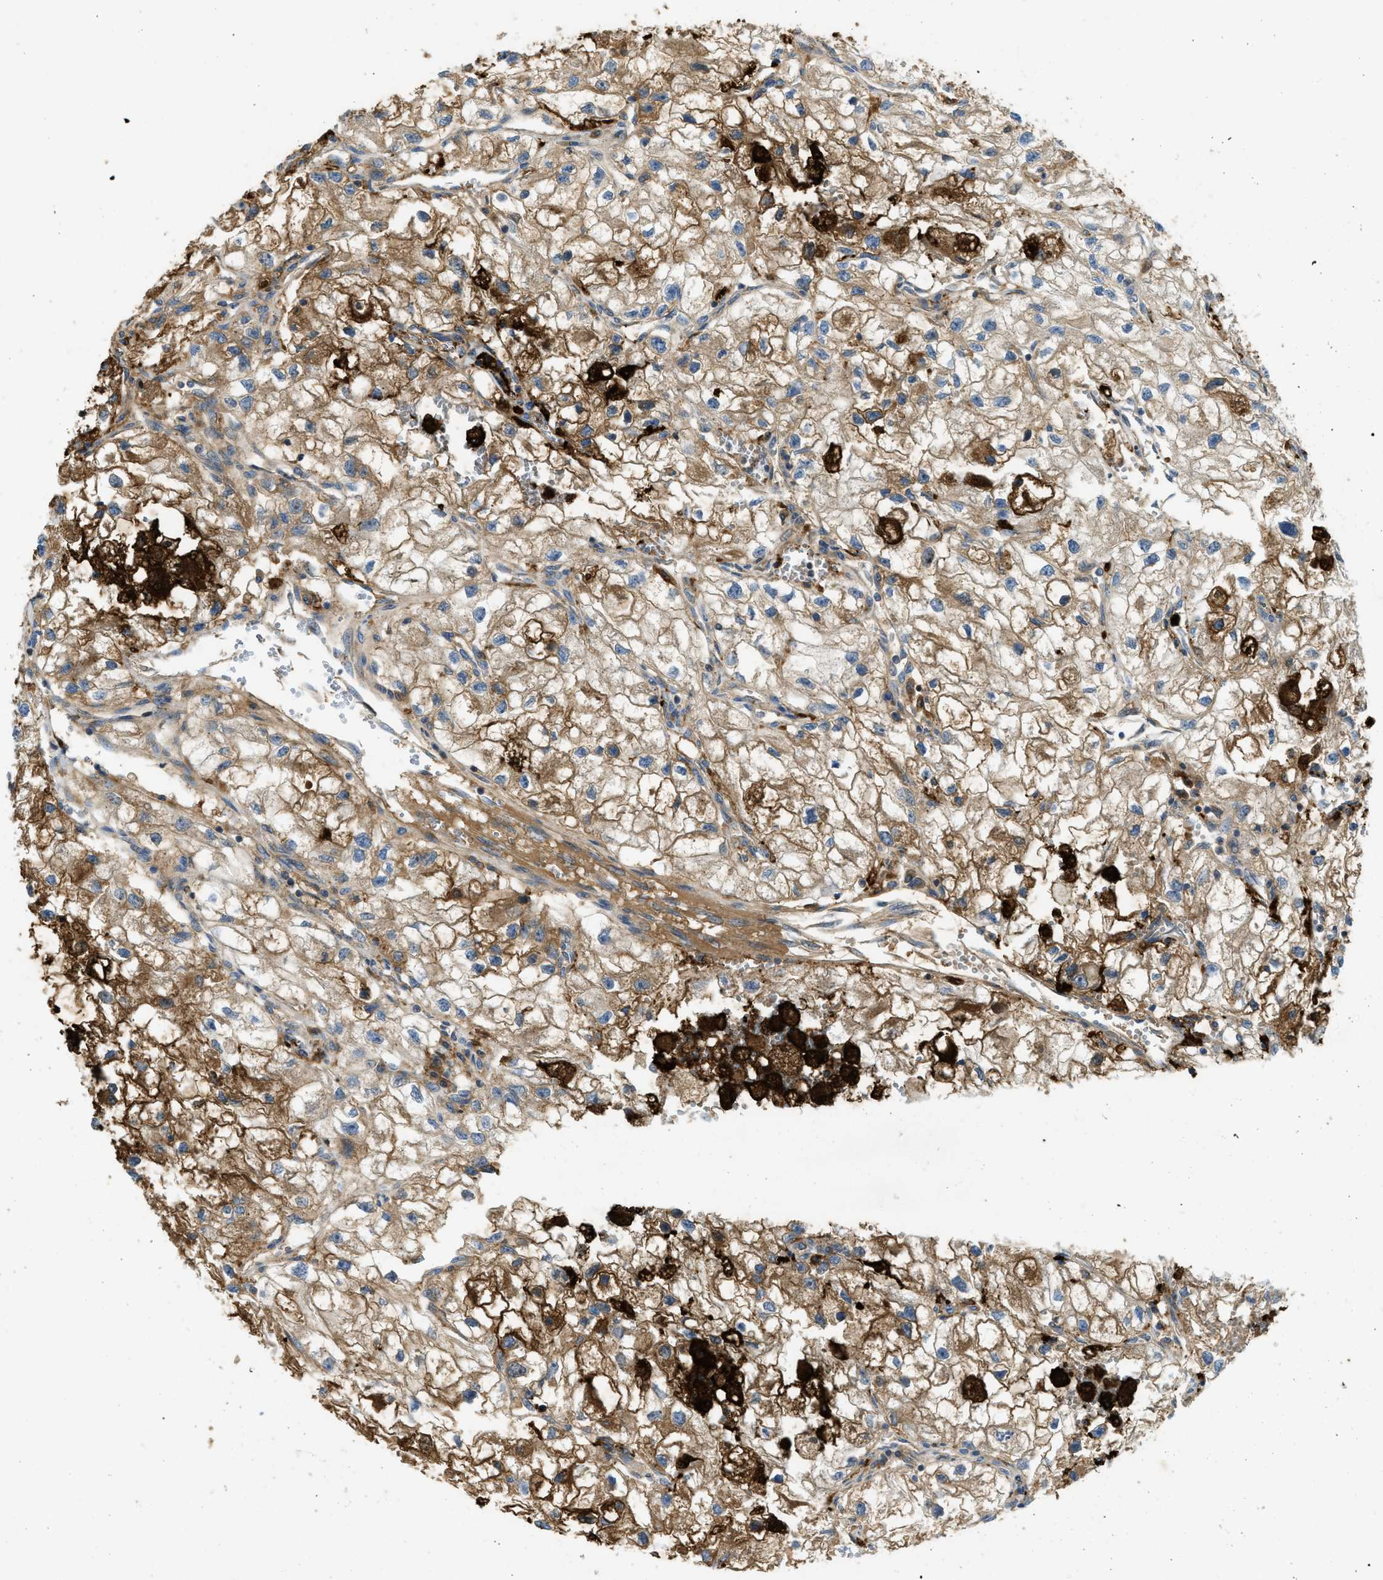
{"staining": {"intensity": "moderate", "quantity": ">75%", "location": "cytoplasmic/membranous"}, "tissue": "renal cancer", "cell_type": "Tumor cells", "image_type": "cancer", "snomed": [{"axis": "morphology", "description": "Adenocarcinoma, NOS"}, {"axis": "topography", "description": "Kidney"}], "caption": "A micrograph showing moderate cytoplasmic/membranous expression in about >75% of tumor cells in renal cancer, as visualized by brown immunohistochemical staining.", "gene": "RFFL", "patient": {"sex": "female", "age": 70}}